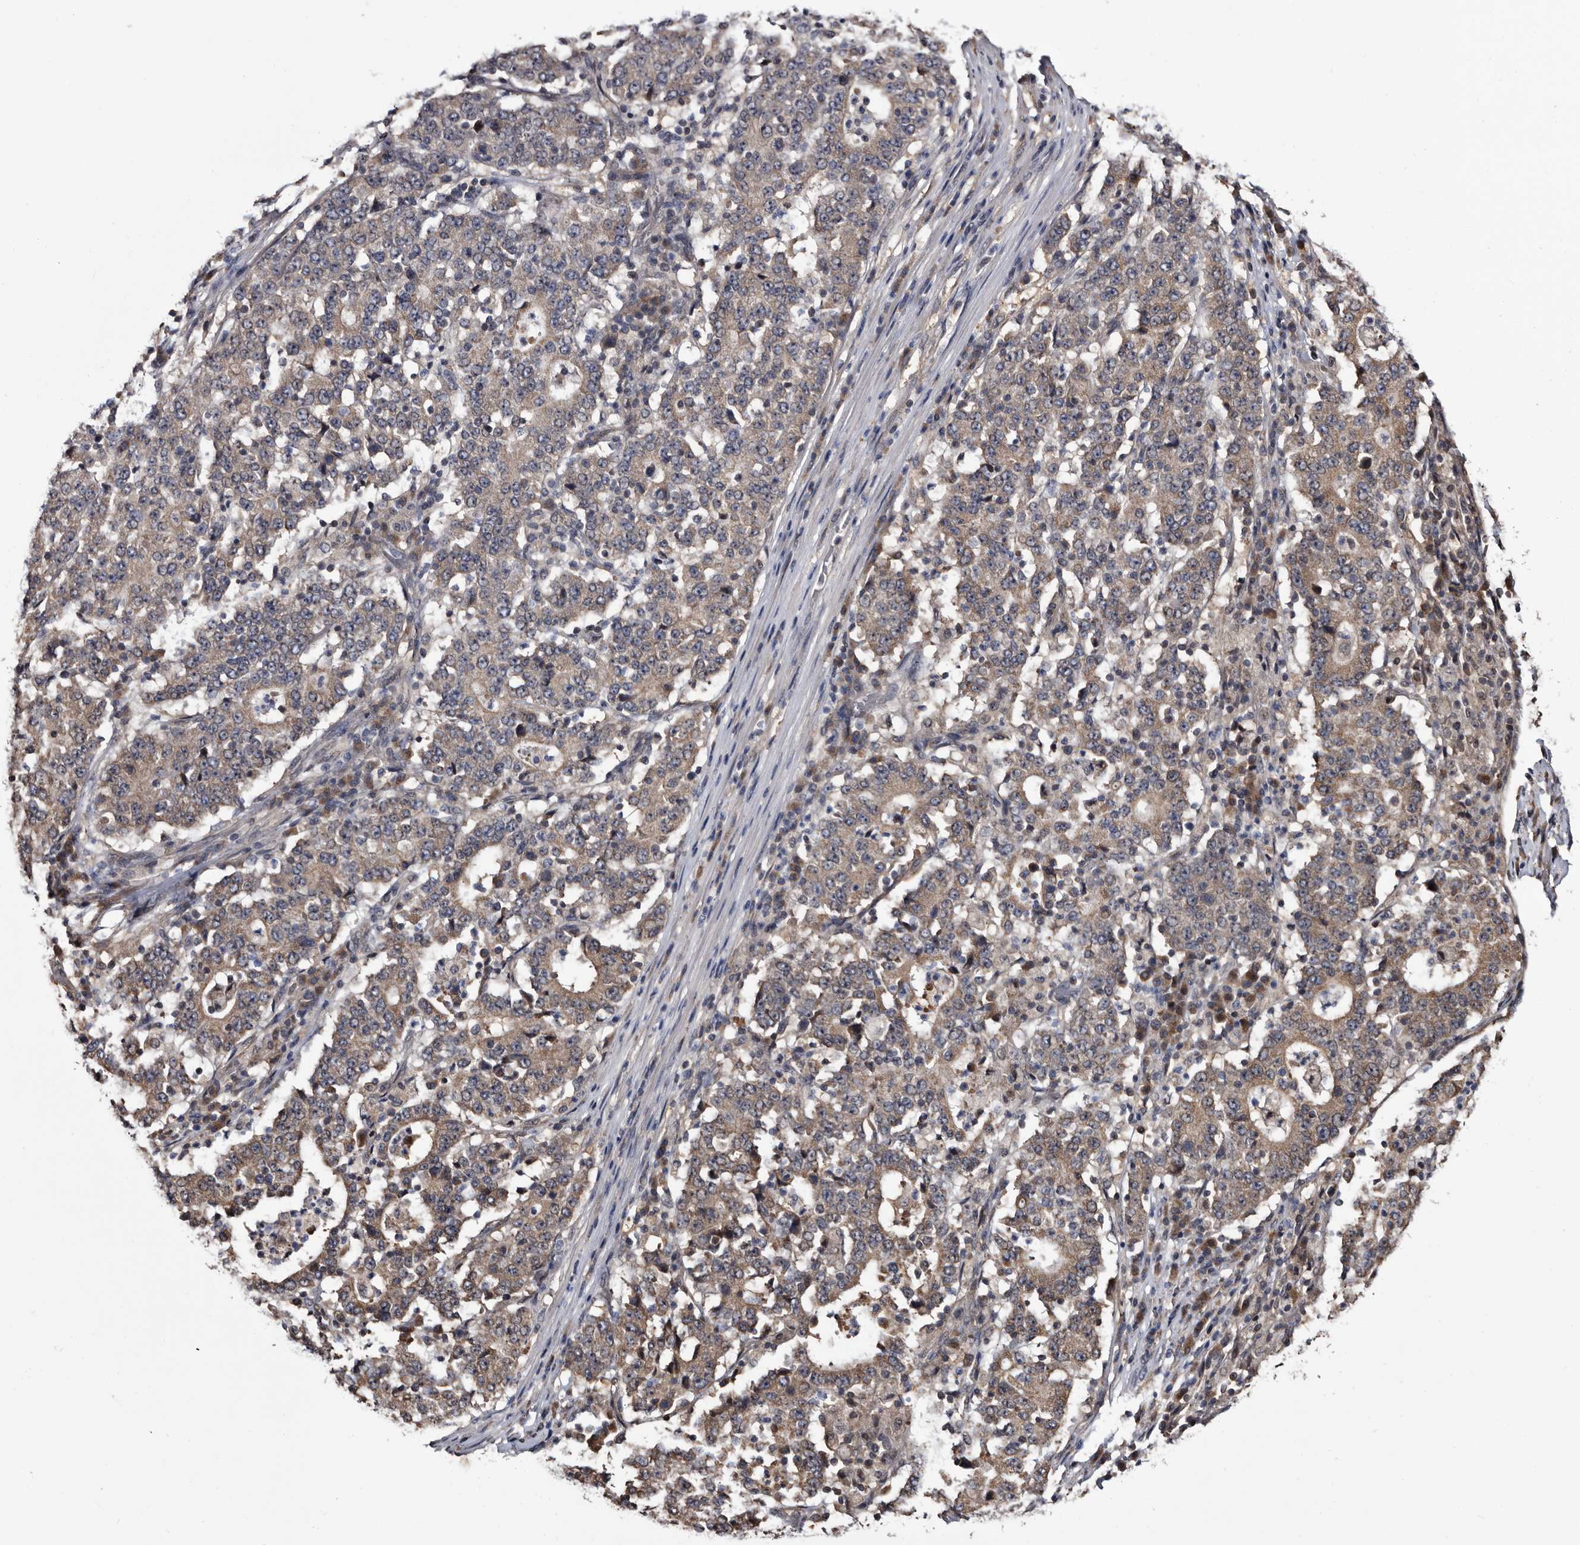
{"staining": {"intensity": "weak", "quantity": ">75%", "location": "cytoplasmic/membranous"}, "tissue": "stomach cancer", "cell_type": "Tumor cells", "image_type": "cancer", "snomed": [{"axis": "morphology", "description": "Adenocarcinoma, NOS"}, {"axis": "topography", "description": "Stomach"}], "caption": "Immunohistochemical staining of human stomach adenocarcinoma shows low levels of weak cytoplasmic/membranous protein positivity in about >75% of tumor cells. The staining is performed using DAB brown chromogen to label protein expression. The nuclei are counter-stained blue using hematoxylin.", "gene": "TTI2", "patient": {"sex": "male", "age": 59}}